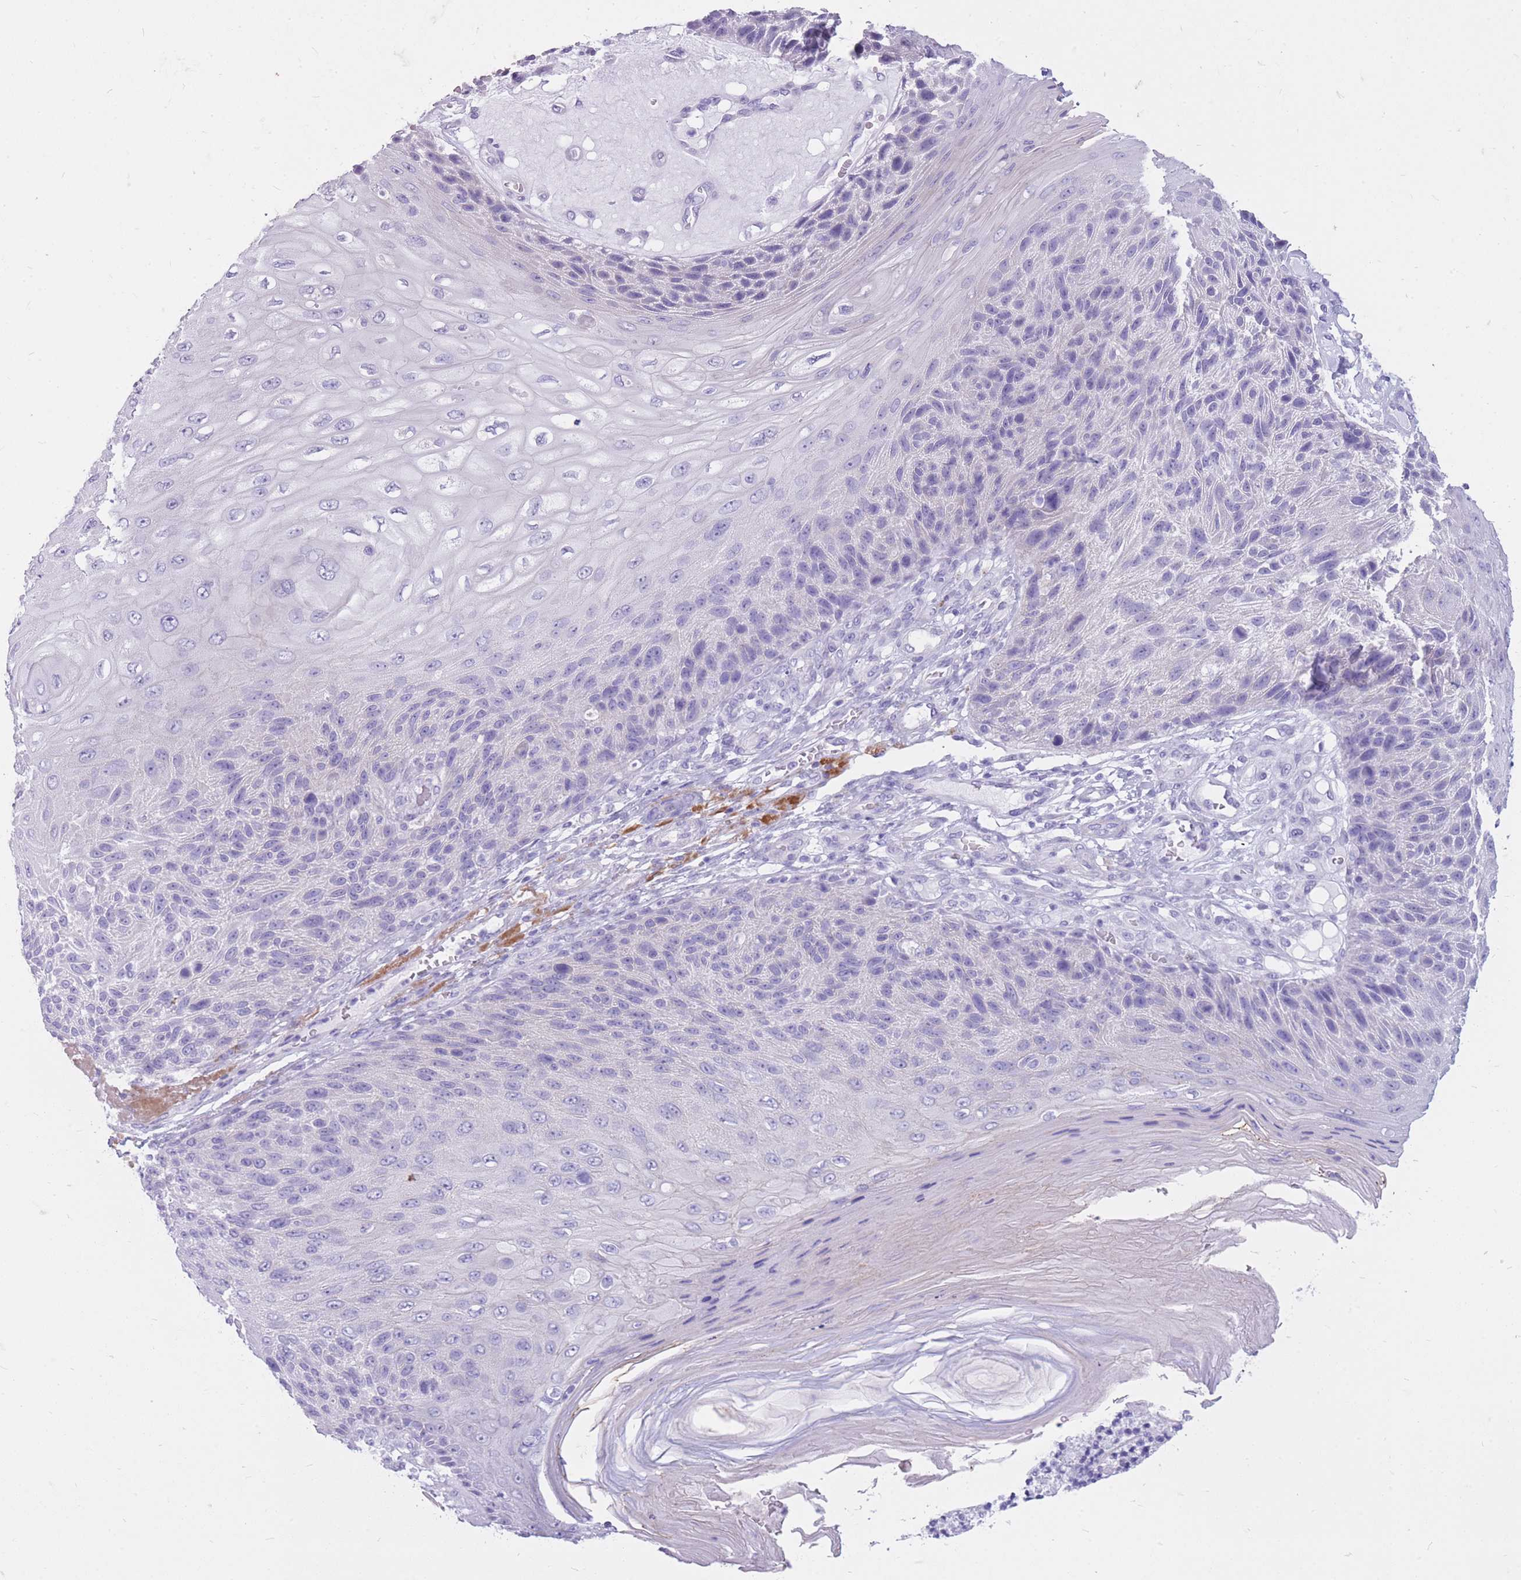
{"staining": {"intensity": "negative", "quantity": "none", "location": "none"}, "tissue": "skin cancer", "cell_type": "Tumor cells", "image_type": "cancer", "snomed": [{"axis": "morphology", "description": "Squamous cell carcinoma, NOS"}, {"axis": "topography", "description": "Skin"}], "caption": "This is an IHC micrograph of human skin cancer (squamous cell carcinoma). There is no expression in tumor cells.", "gene": "CYP21A2", "patient": {"sex": "female", "age": 88}}